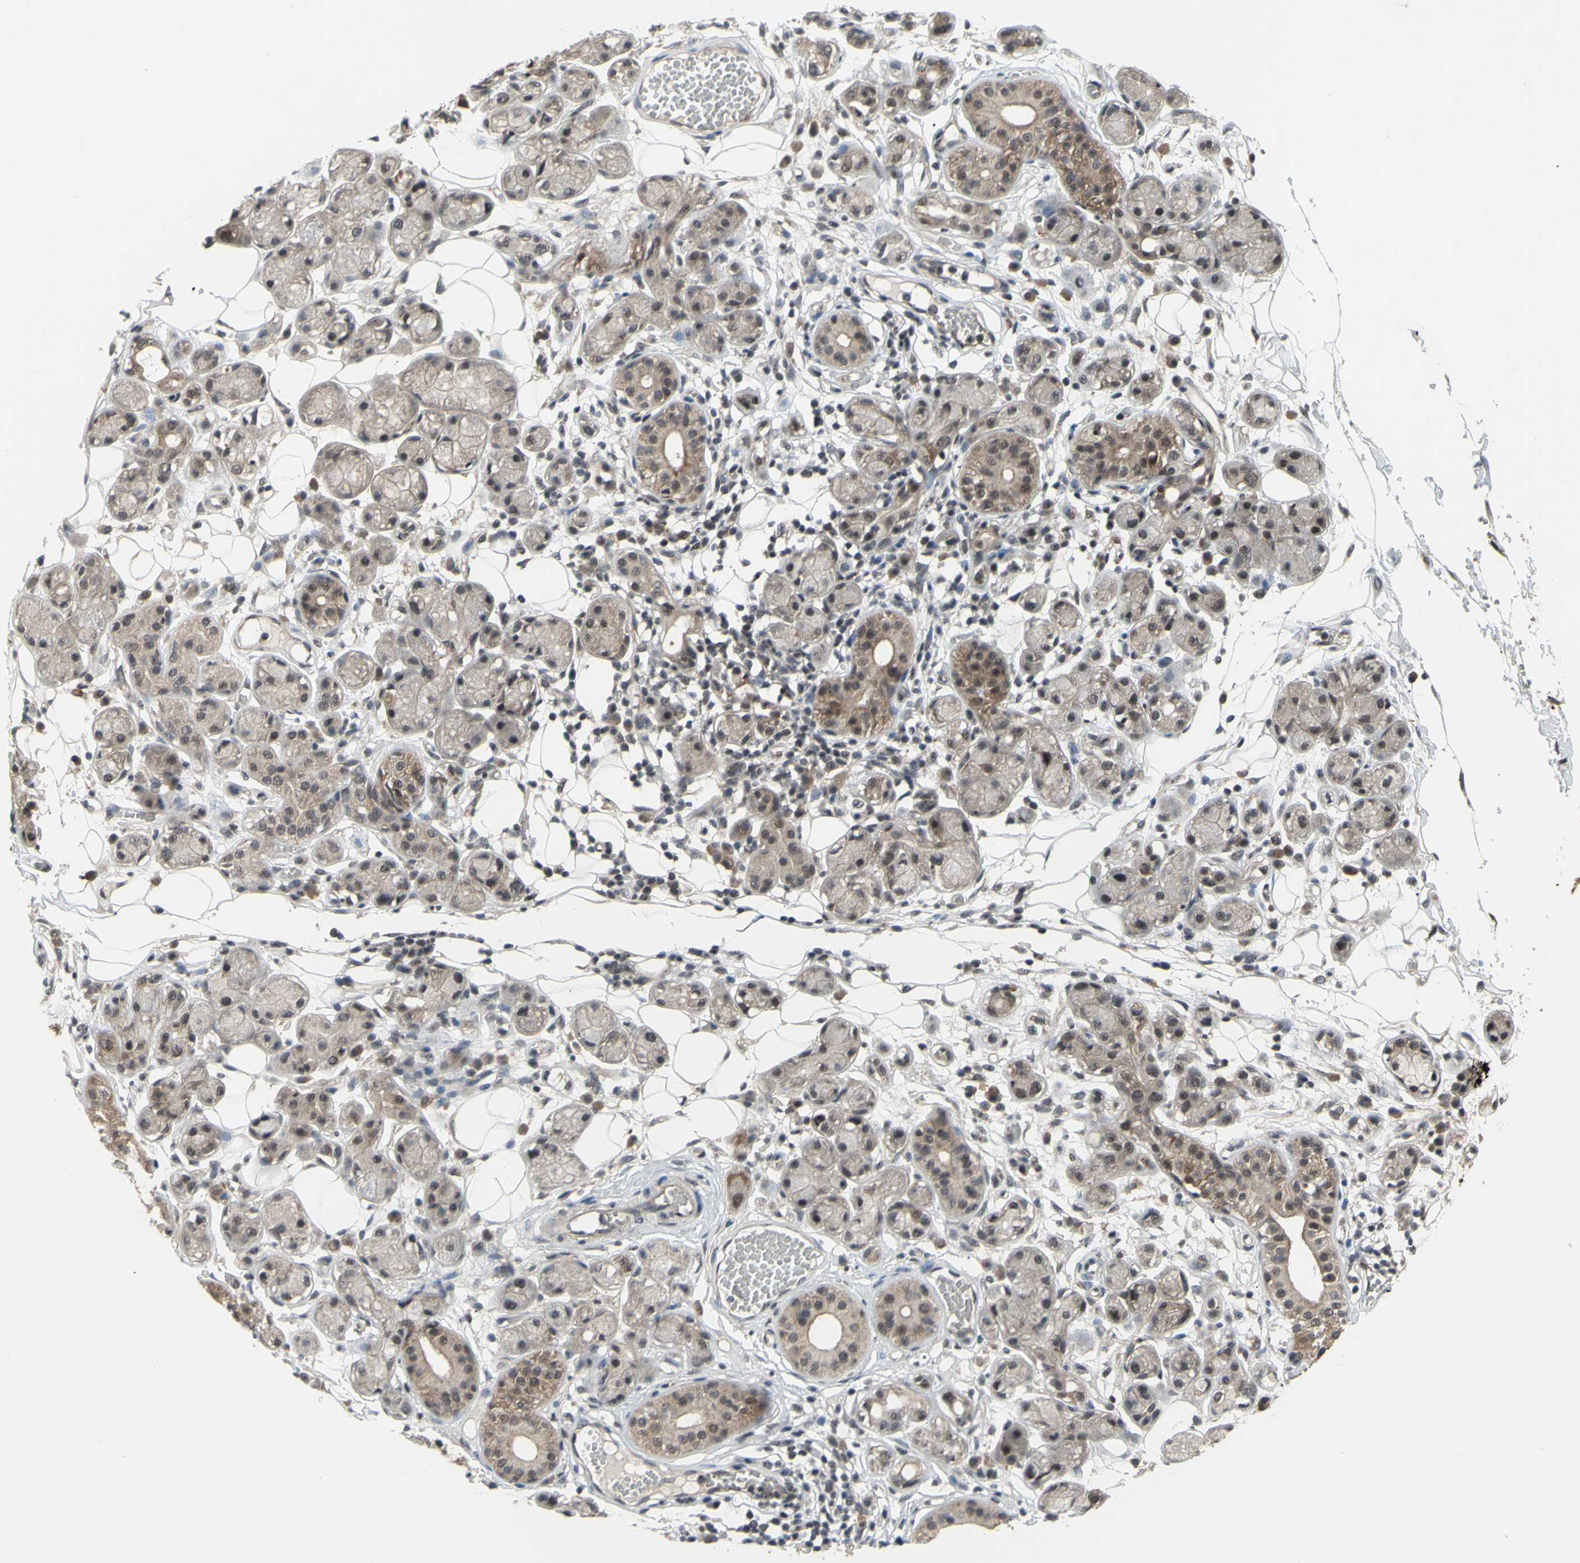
{"staining": {"intensity": "weak", "quantity": ">75%", "location": "cytoplasmic/membranous,nuclear"}, "tissue": "adipose tissue", "cell_type": "Adipocytes", "image_type": "normal", "snomed": [{"axis": "morphology", "description": "Normal tissue, NOS"}, {"axis": "morphology", "description": "Inflammation, NOS"}, {"axis": "topography", "description": "Vascular tissue"}, {"axis": "topography", "description": "Salivary gland"}], "caption": "Immunohistochemistry (DAB (3,3'-diaminobenzidine)) staining of benign human adipose tissue displays weak cytoplasmic/membranous,nuclear protein positivity in about >75% of adipocytes.", "gene": "TRDMT1", "patient": {"sex": "female", "age": 75}}